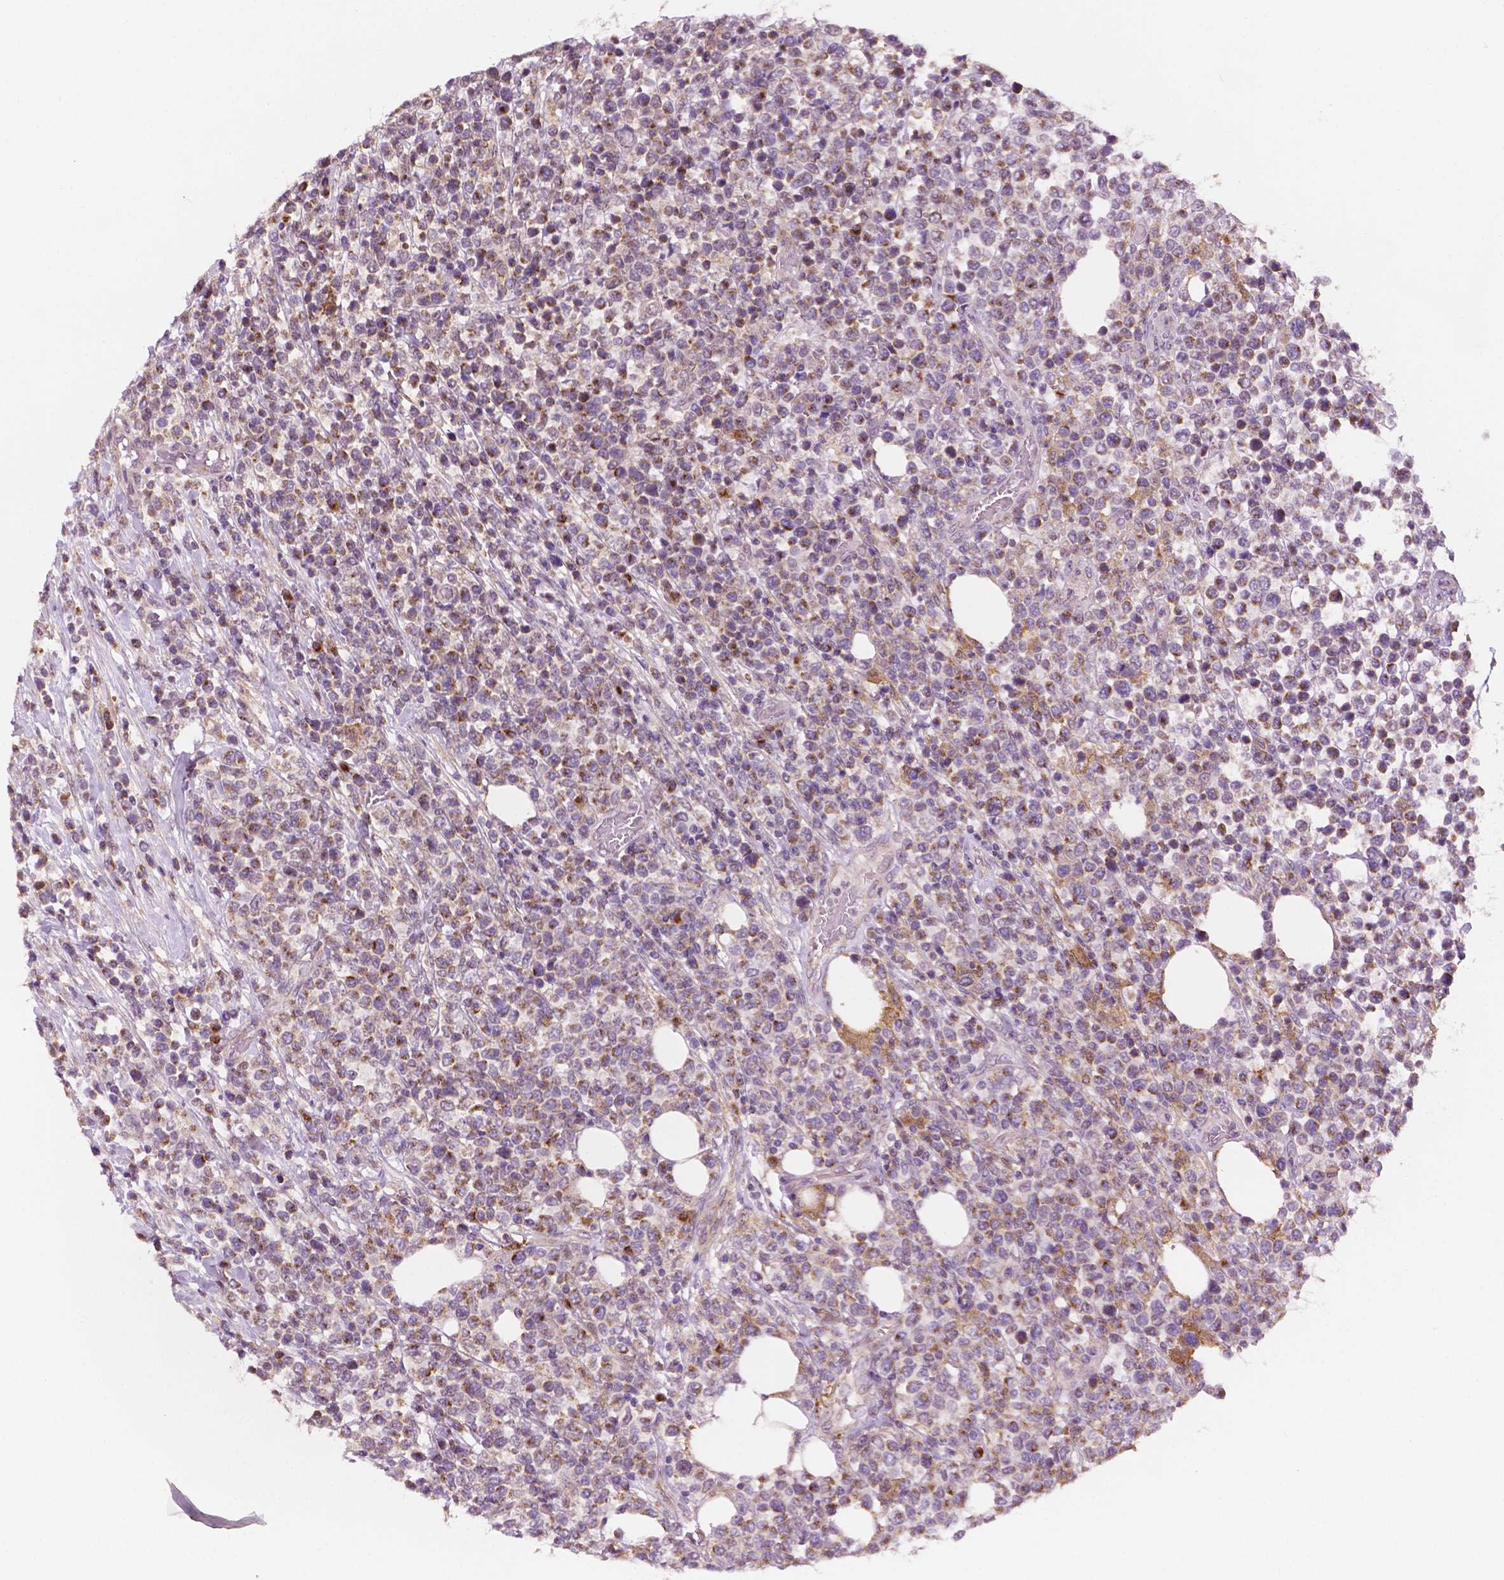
{"staining": {"intensity": "moderate", "quantity": "25%-75%", "location": "cytoplasmic/membranous"}, "tissue": "lymphoma", "cell_type": "Tumor cells", "image_type": "cancer", "snomed": [{"axis": "morphology", "description": "Malignant lymphoma, non-Hodgkin's type, High grade"}, {"axis": "topography", "description": "Soft tissue"}], "caption": "Tumor cells show medium levels of moderate cytoplasmic/membranous staining in about 25%-75% of cells in lymphoma.", "gene": "EBAG9", "patient": {"sex": "female", "age": 56}}